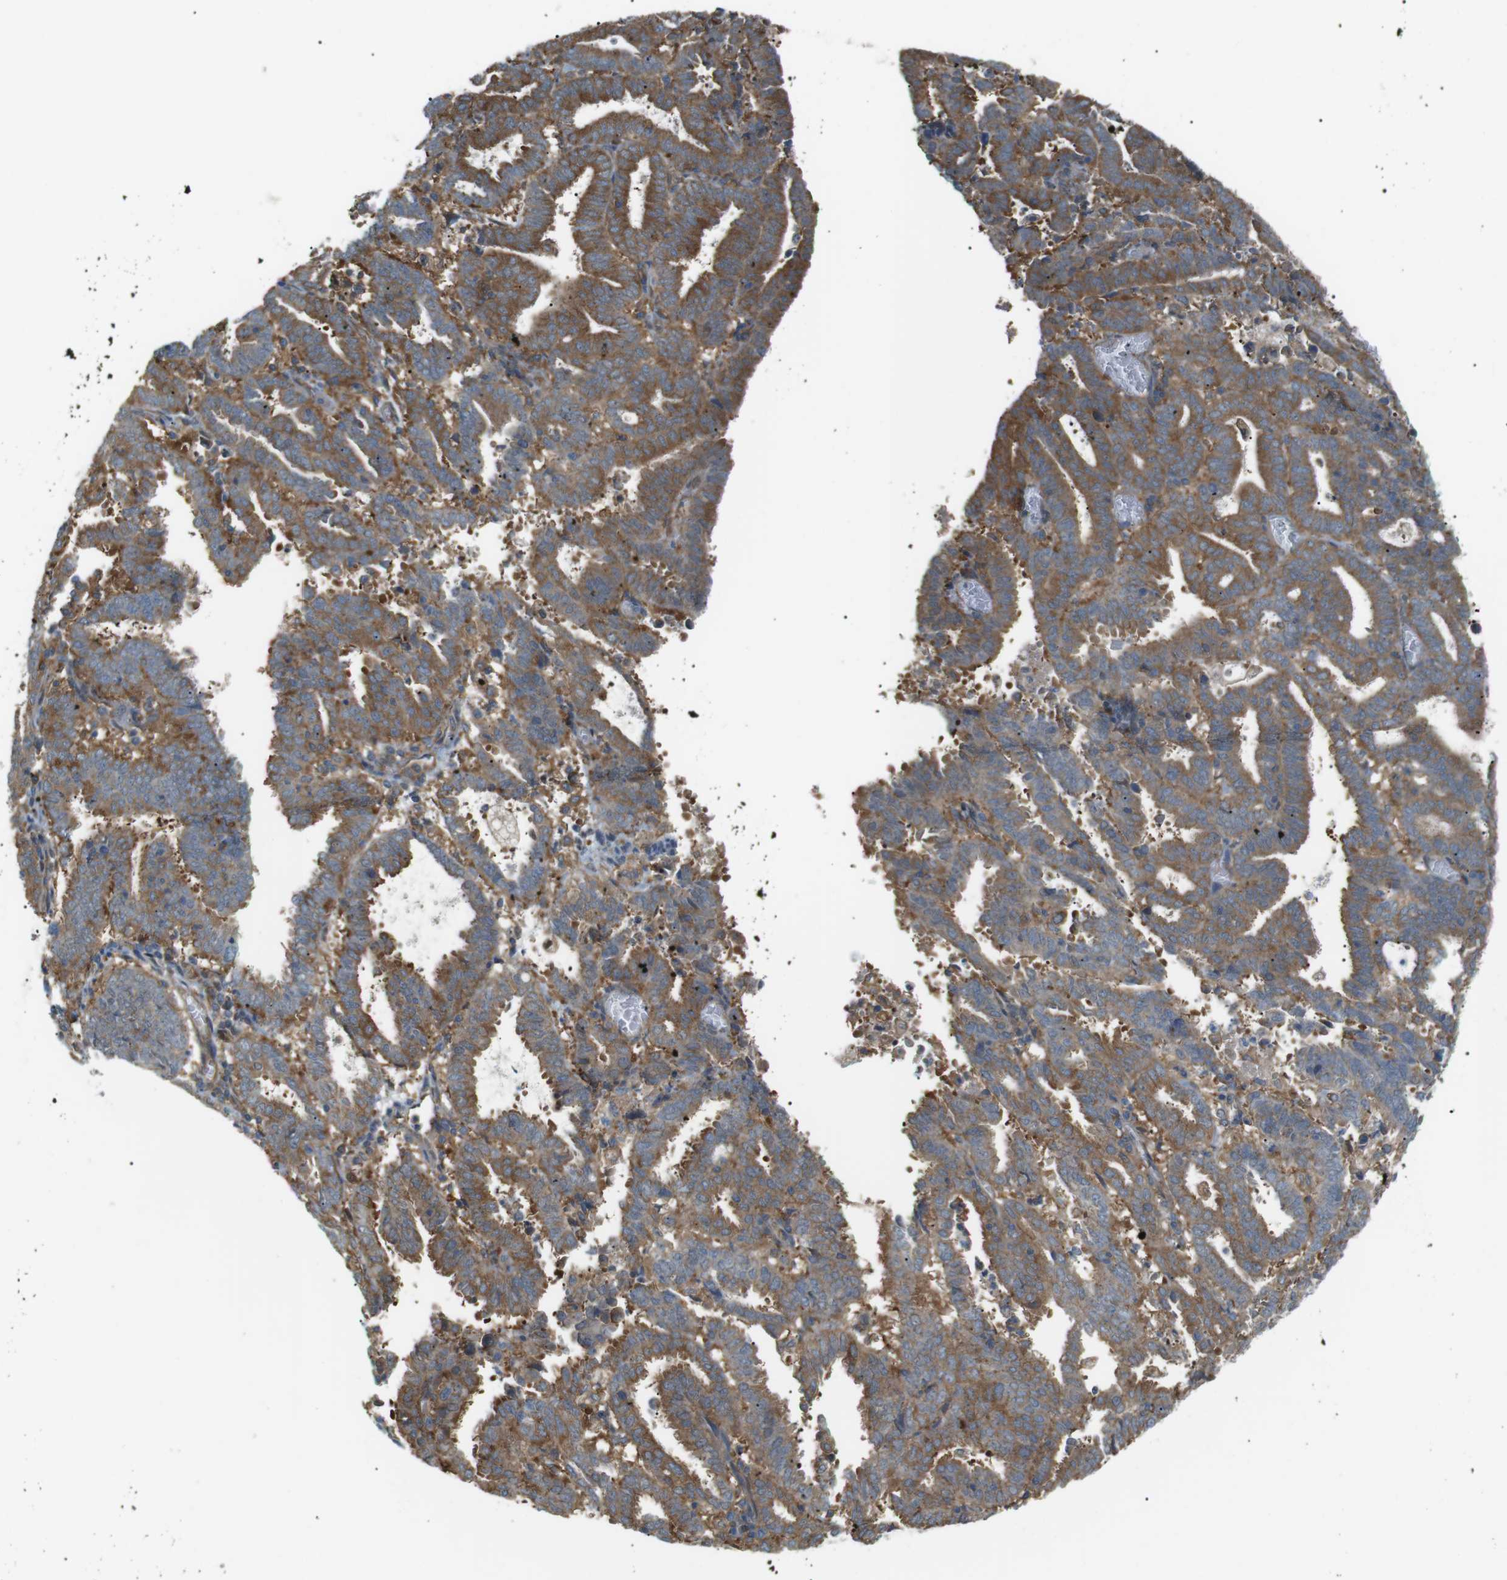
{"staining": {"intensity": "moderate", "quantity": ">75%", "location": "cytoplasmic/membranous"}, "tissue": "endometrial cancer", "cell_type": "Tumor cells", "image_type": "cancer", "snomed": [{"axis": "morphology", "description": "Adenocarcinoma, NOS"}, {"axis": "topography", "description": "Uterus"}], "caption": "A high-resolution histopathology image shows immunohistochemistry (IHC) staining of endometrial cancer, which reveals moderate cytoplasmic/membranous expression in approximately >75% of tumor cells. Nuclei are stained in blue.", "gene": "PEPD", "patient": {"sex": "female", "age": 83}}